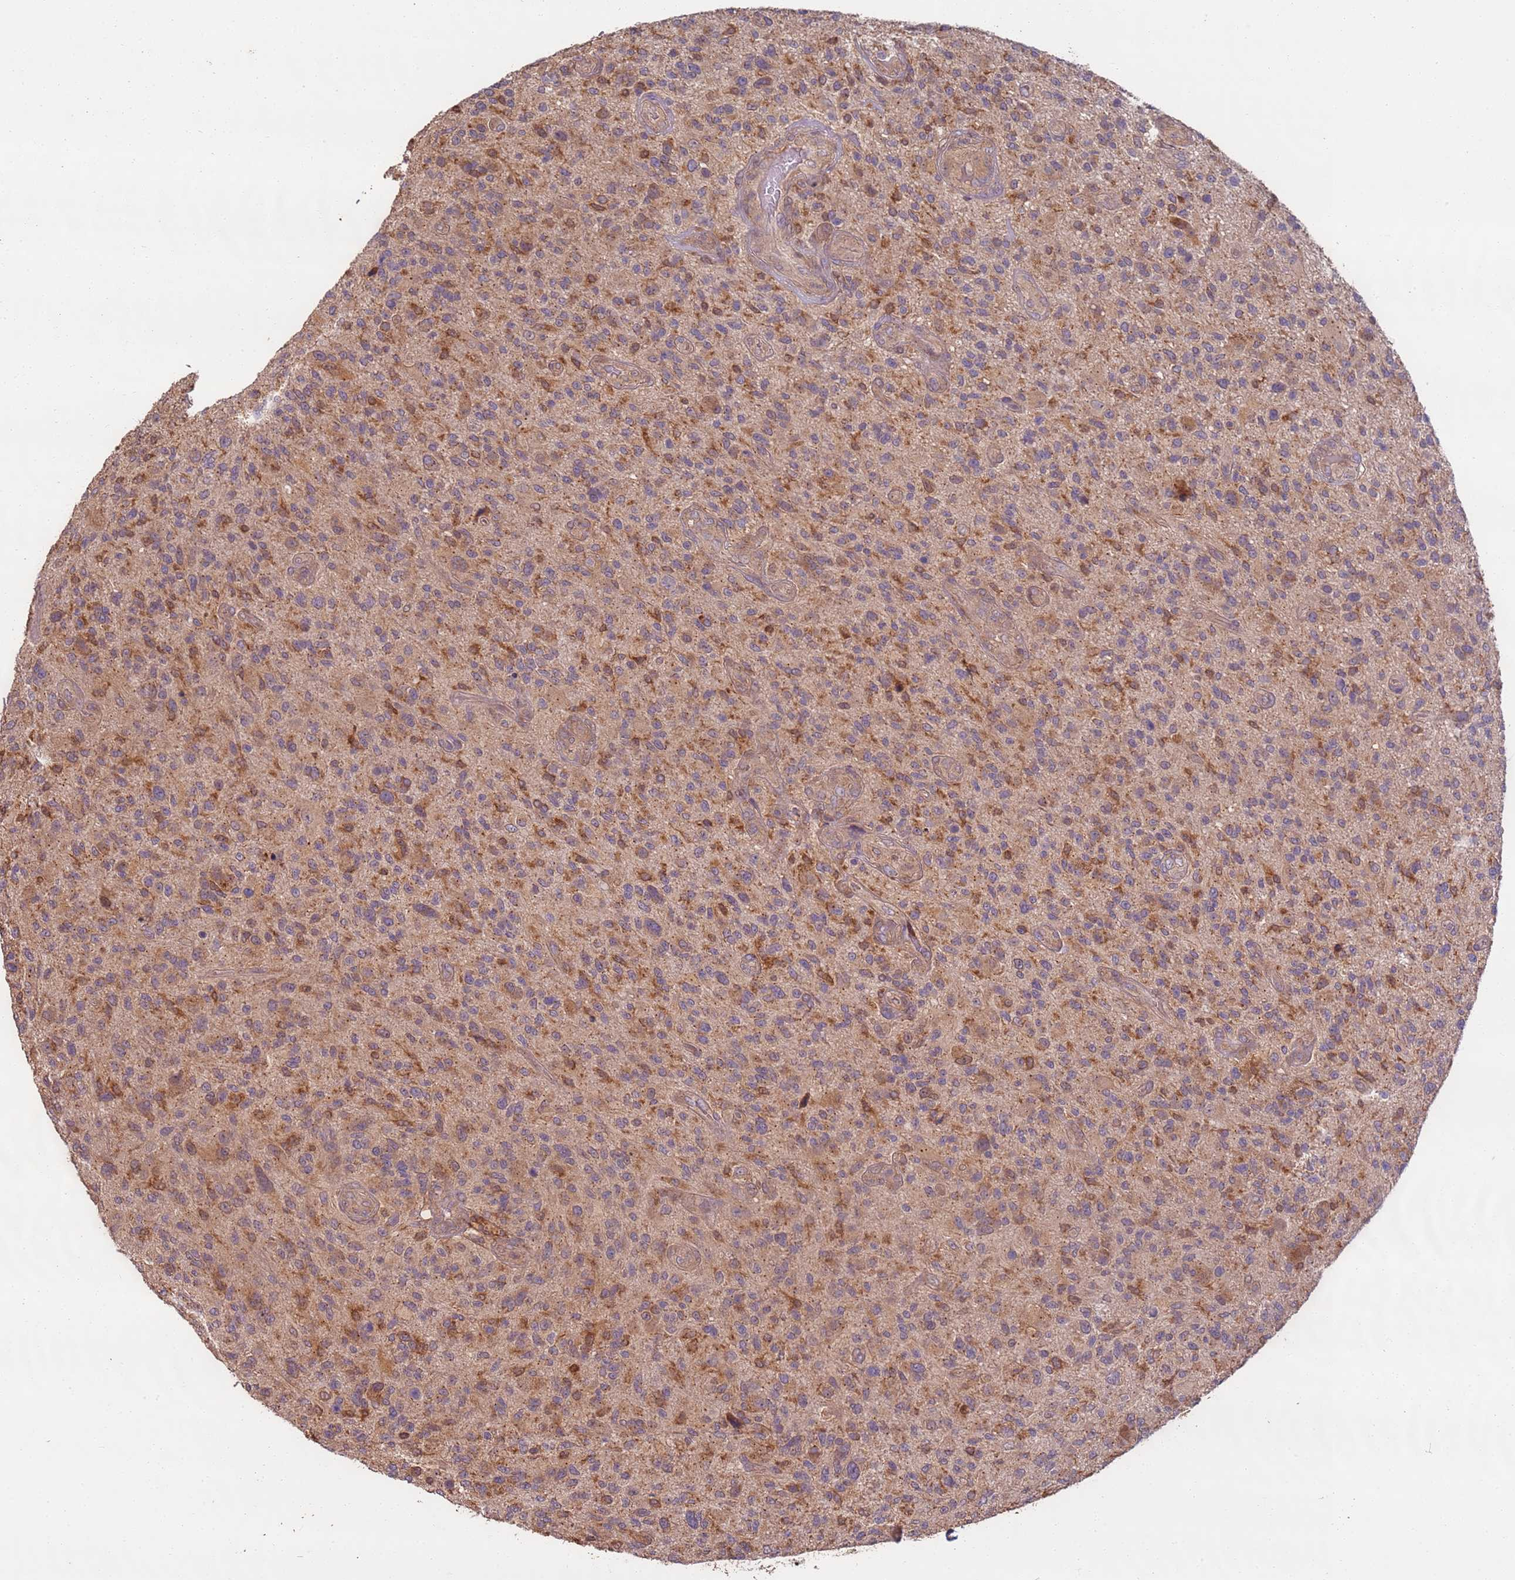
{"staining": {"intensity": "moderate", "quantity": "25%-75%", "location": "cytoplasmic/membranous"}, "tissue": "glioma", "cell_type": "Tumor cells", "image_type": "cancer", "snomed": [{"axis": "morphology", "description": "Glioma, malignant, High grade"}, {"axis": "topography", "description": "Brain"}], "caption": "This is a photomicrograph of immunohistochemistry staining of glioma, which shows moderate expression in the cytoplasmic/membranous of tumor cells.", "gene": "TIGAR", "patient": {"sex": "male", "age": 47}}